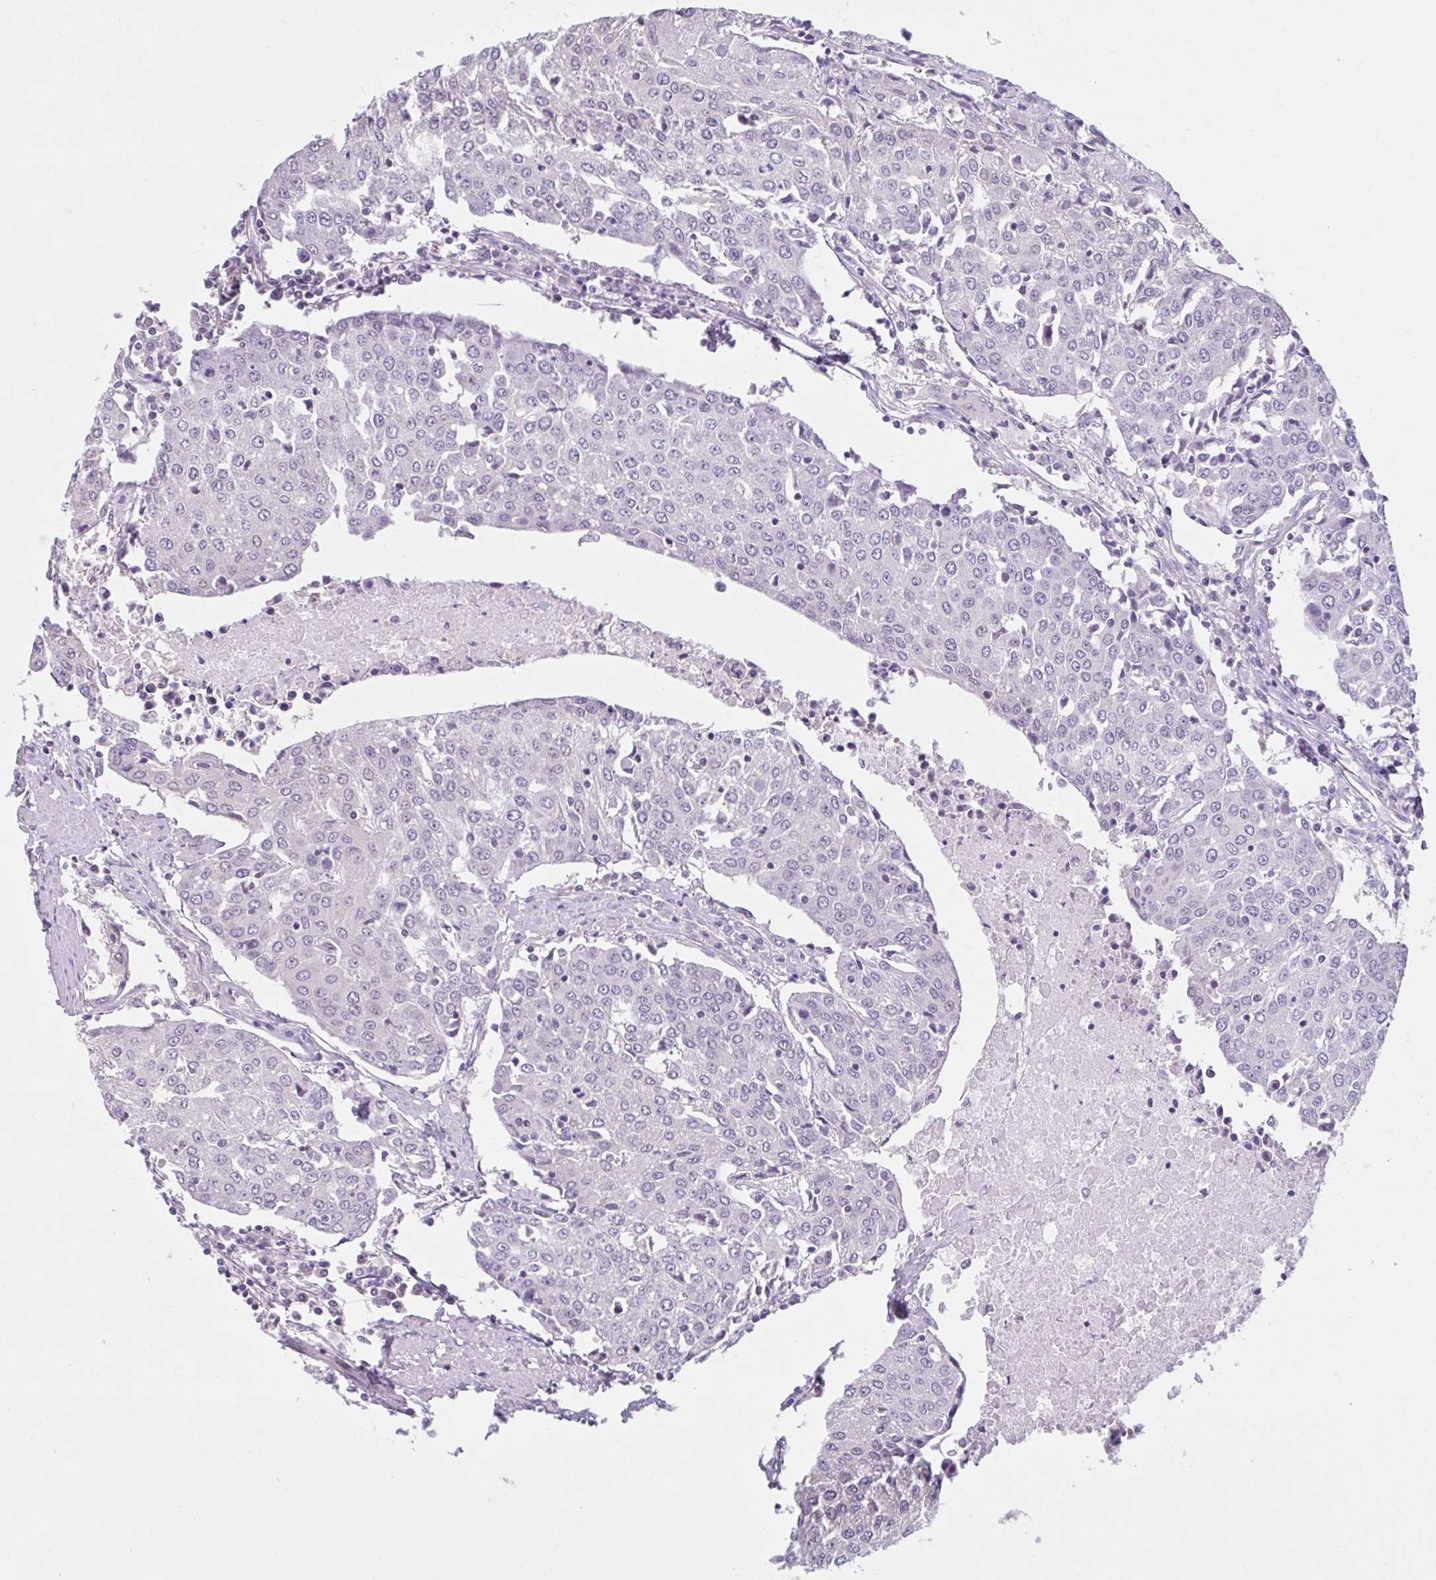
{"staining": {"intensity": "negative", "quantity": "none", "location": "none"}, "tissue": "urothelial cancer", "cell_type": "Tumor cells", "image_type": "cancer", "snomed": [{"axis": "morphology", "description": "Urothelial carcinoma, High grade"}, {"axis": "topography", "description": "Urinary bladder"}], "caption": "Tumor cells show no significant protein expression in urothelial cancer.", "gene": "CDH19", "patient": {"sex": "female", "age": 85}}